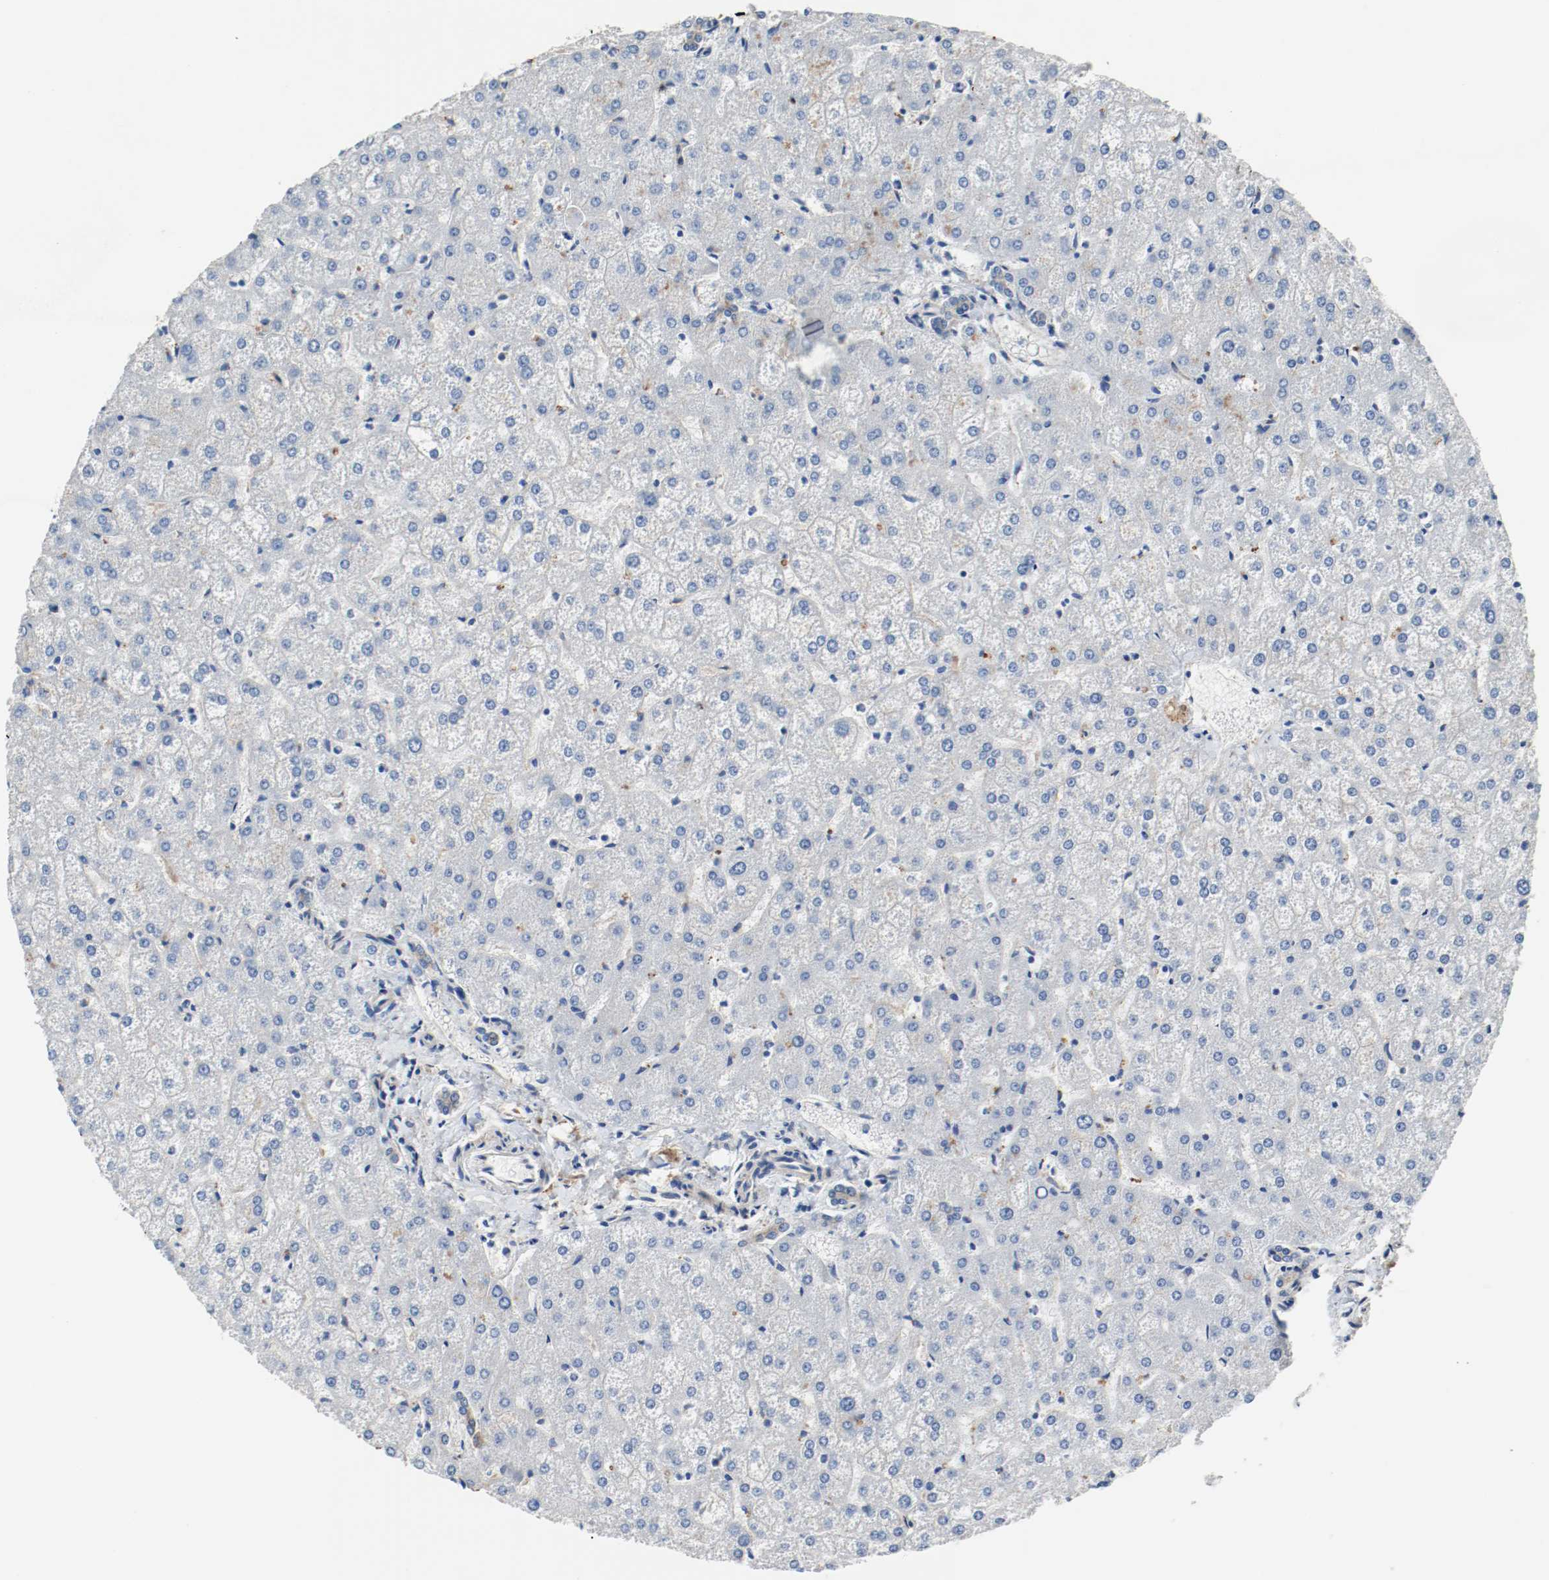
{"staining": {"intensity": "weak", "quantity": ">75%", "location": "cytoplasmic/membranous"}, "tissue": "liver", "cell_type": "Cholangiocytes", "image_type": "normal", "snomed": [{"axis": "morphology", "description": "Normal tissue, NOS"}, {"axis": "topography", "description": "Liver"}], "caption": "A low amount of weak cytoplasmic/membranous expression is appreciated in approximately >75% of cholangiocytes in benign liver. (IHC, brightfield microscopy, high magnification).", "gene": "TUBA3D", "patient": {"sex": "female", "age": 32}}